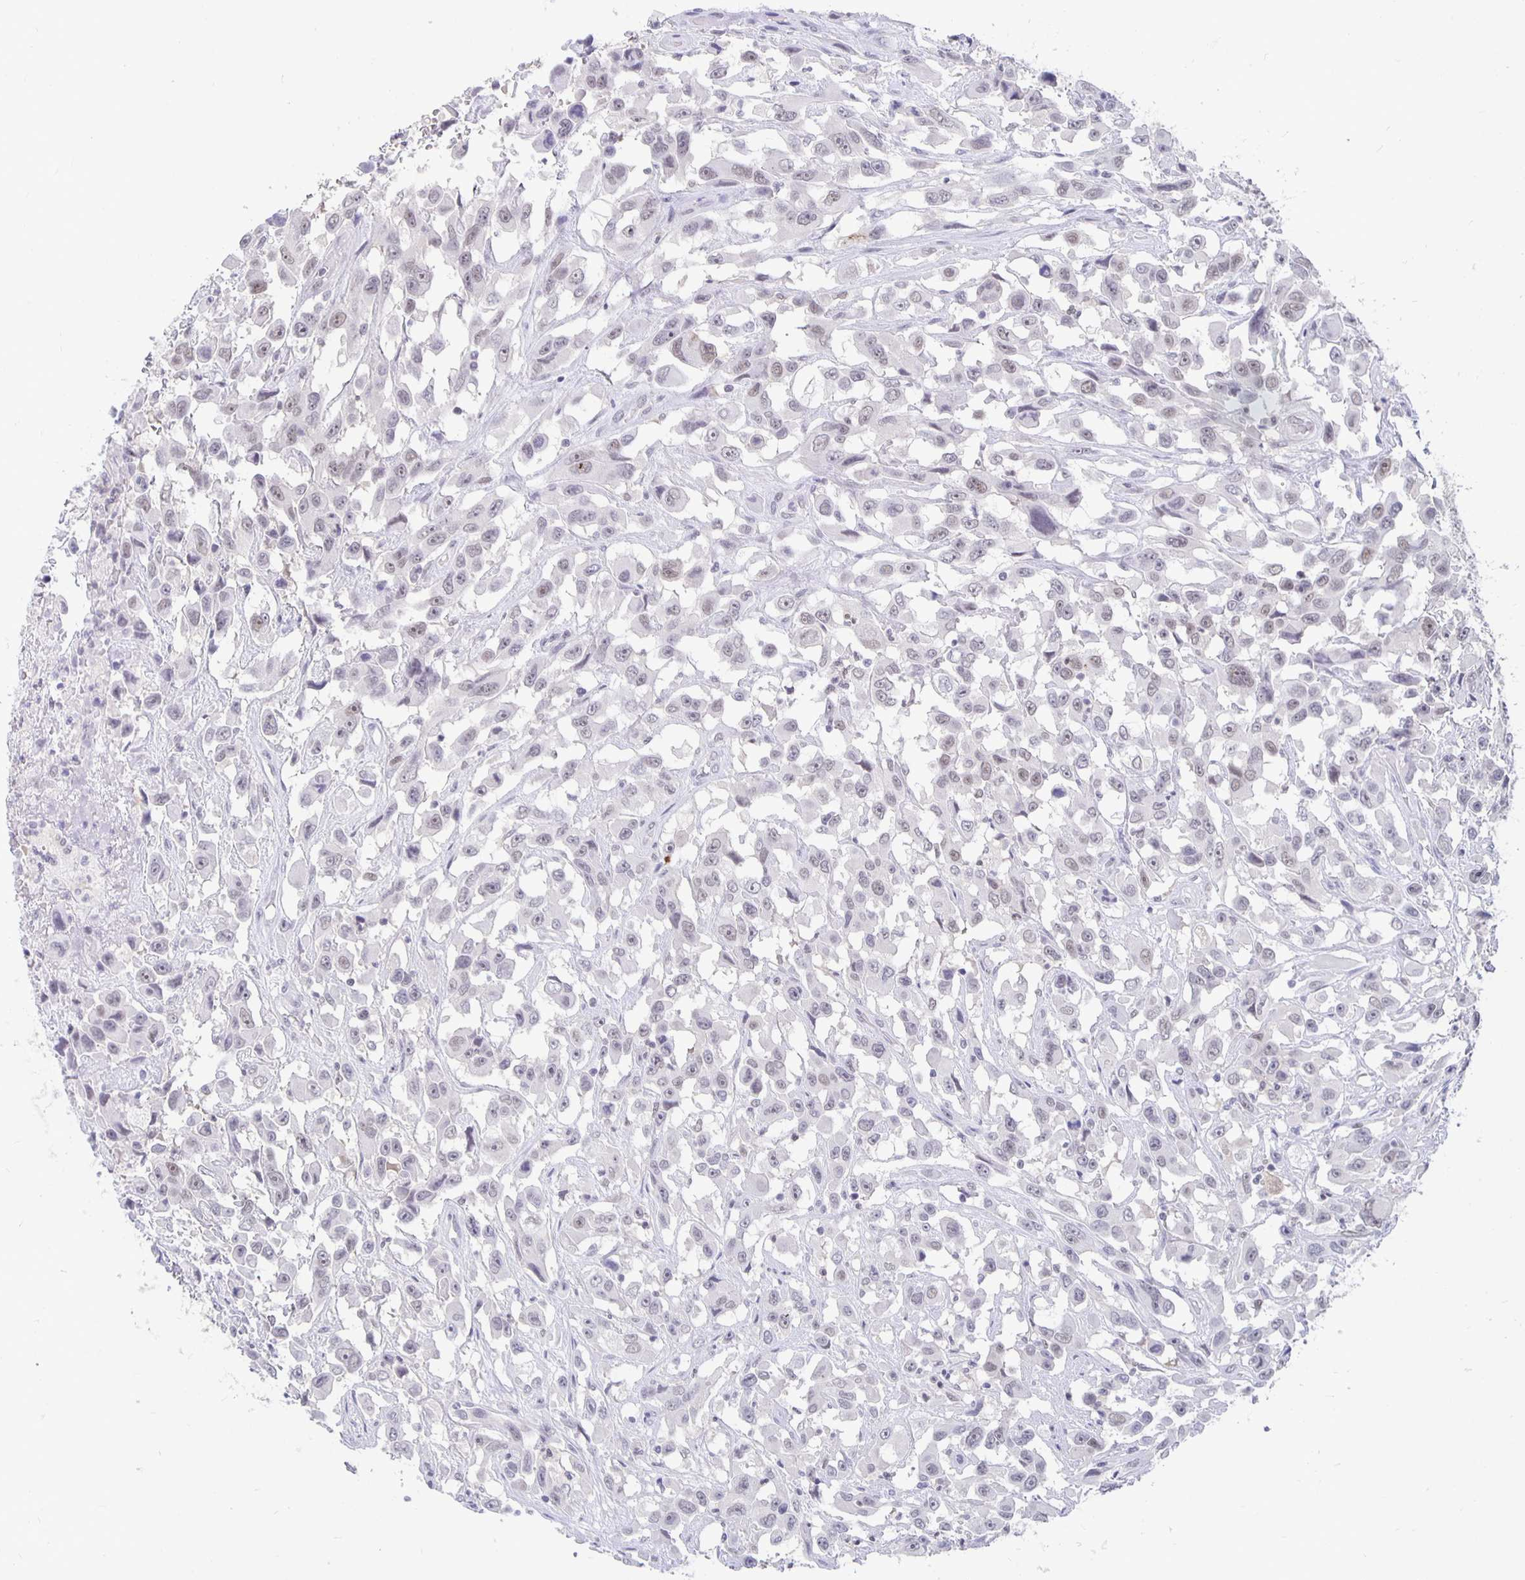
{"staining": {"intensity": "weak", "quantity": "25%-75%", "location": "nuclear"}, "tissue": "urothelial cancer", "cell_type": "Tumor cells", "image_type": "cancer", "snomed": [{"axis": "morphology", "description": "Urothelial carcinoma, High grade"}, {"axis": "topography", "description": "Urinary bladder"}], "caption": "Protein expression analysis of urothelial cancer demonstrates weak nuclear staining in approximately 25%-75% of tumor cells. Using DAB (brown) and hematoxylin (blue) stains, captured at high magnification using brightfield microscopy.", "gene": "ZNF691", "patient": {"sex": "male", "age": 53}}